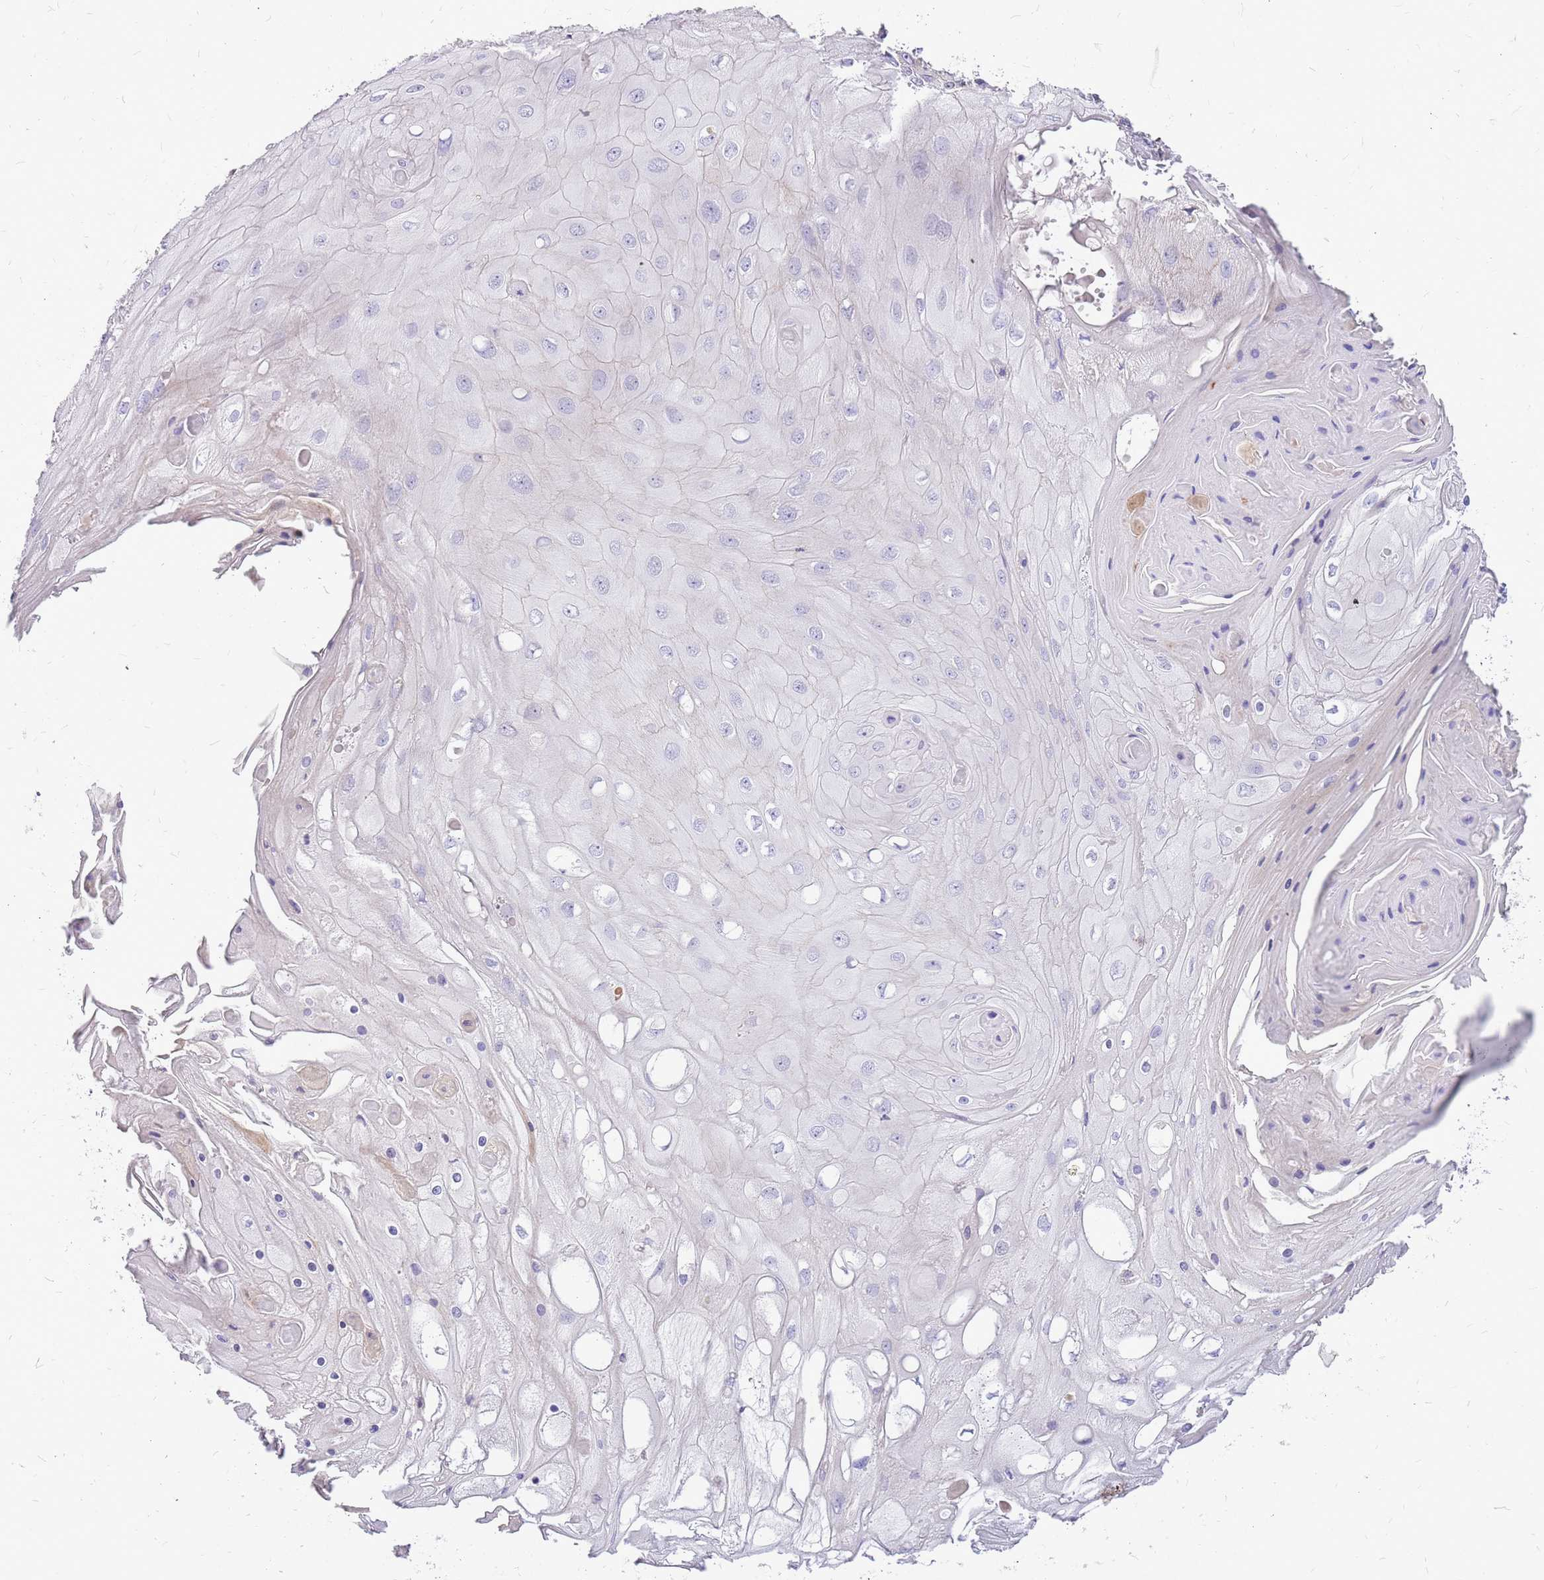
{"staining": {"intensity": "negative", "quantity": "none", "location": "none"}, "tissue": "skin cancer", "cell_type": "Tumor cells", "image_type": "cancer", "snomed": [{"axis": "morphology", "description": "Squamous cell carcinoma, NOS"}, {"axis": "topography", "description": "Skin"}], "caption": "Image shows no significant protein expression in tumor cells of skin squamous cell carcinoma.", "gene": "WDR90", "patient": {"sex": "male", "age": 70}}